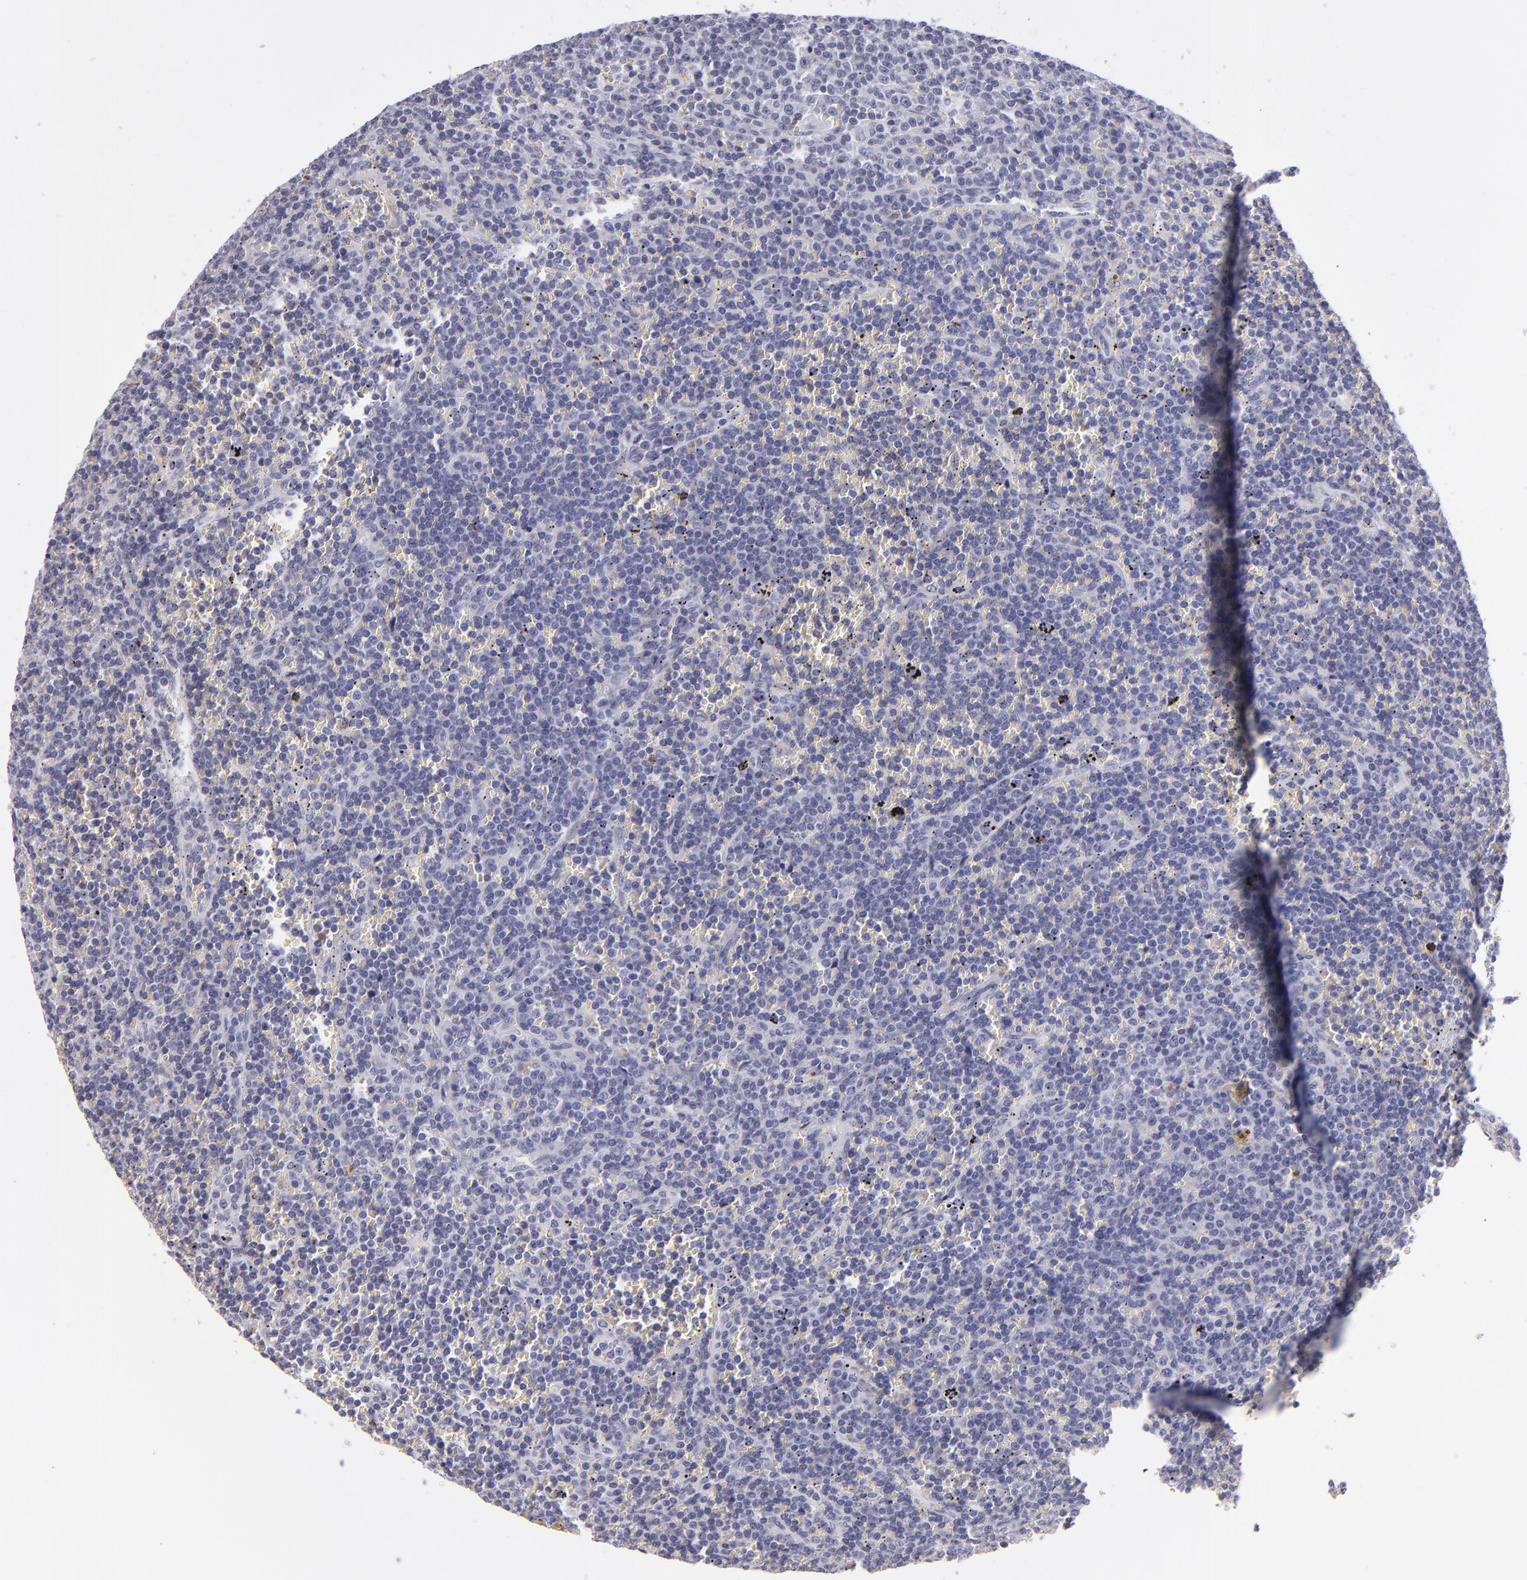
{"staining": {"intensity": "negative", "quantity": "none", "location": "none"}, "tissue": "lymphoma", "cell_type": "Tumor cells", "image_type": "cancer", "snomed": [{"axis": "morphology", "description": "Malignant lymphoma, non-Hodgkin's type, Low grade"}, {"axis": "topography", "description": "Spleen"}], "caption": "The micrograph exhibits no significant positivity in tumor cells of malignant lymphoma, non-Hodgkin's type (low-grade).", "gene": "VIL1", "patient": {"sex": "male", "age": 80}}